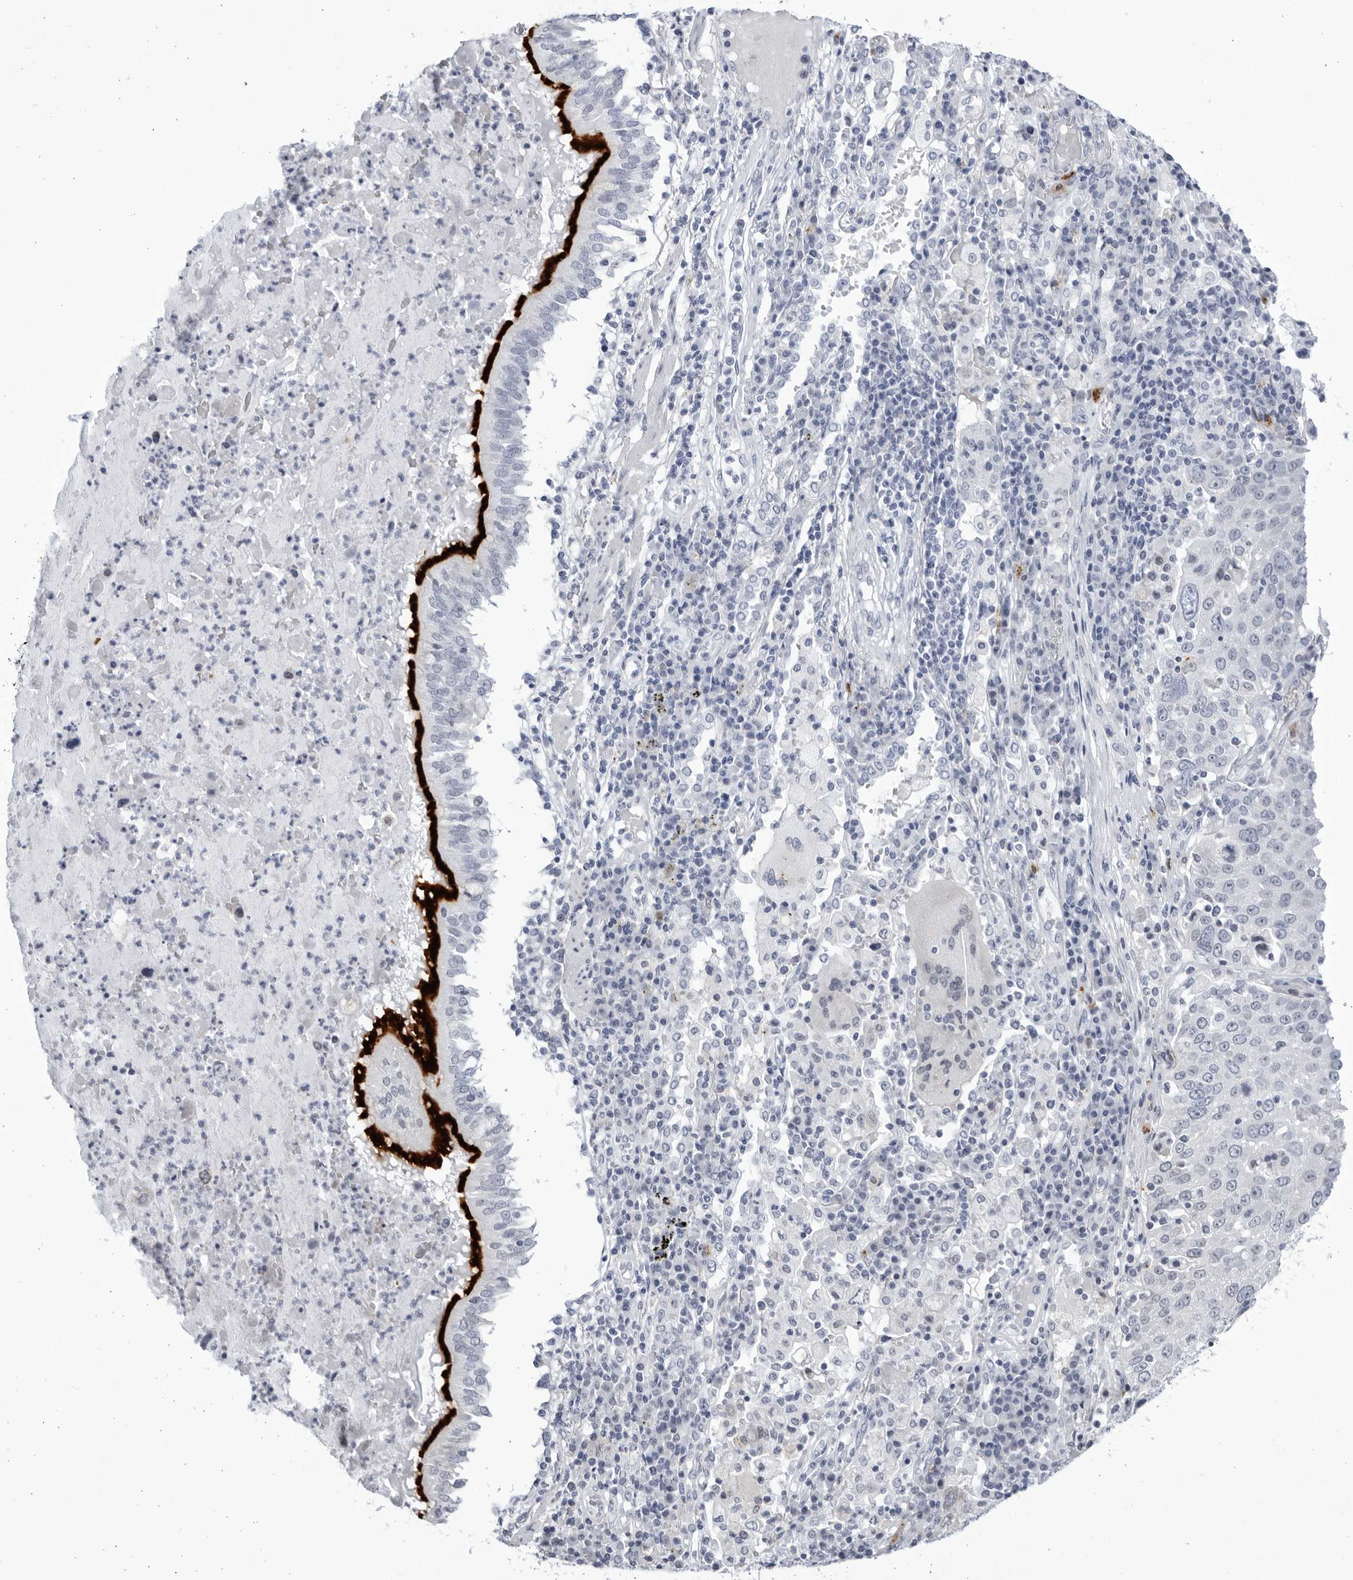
{"staining": {"intensity": "negative", "quantity": "none", "location": "none"}, "tissue": "lung cancer", "cell_type": "Tumor cells", "image_type": "cancer", "snomed": [{"axis": "morphology", "description": "Squamous cell carcinoma, NOS"}, {"axis": "topography", "description": "Lung"}], "caption": "The photomicrograph displays no staining of tumor cells in lung cancer.", "gene": "CCDC181", "patient": {"sex": "male", "age": 65}}